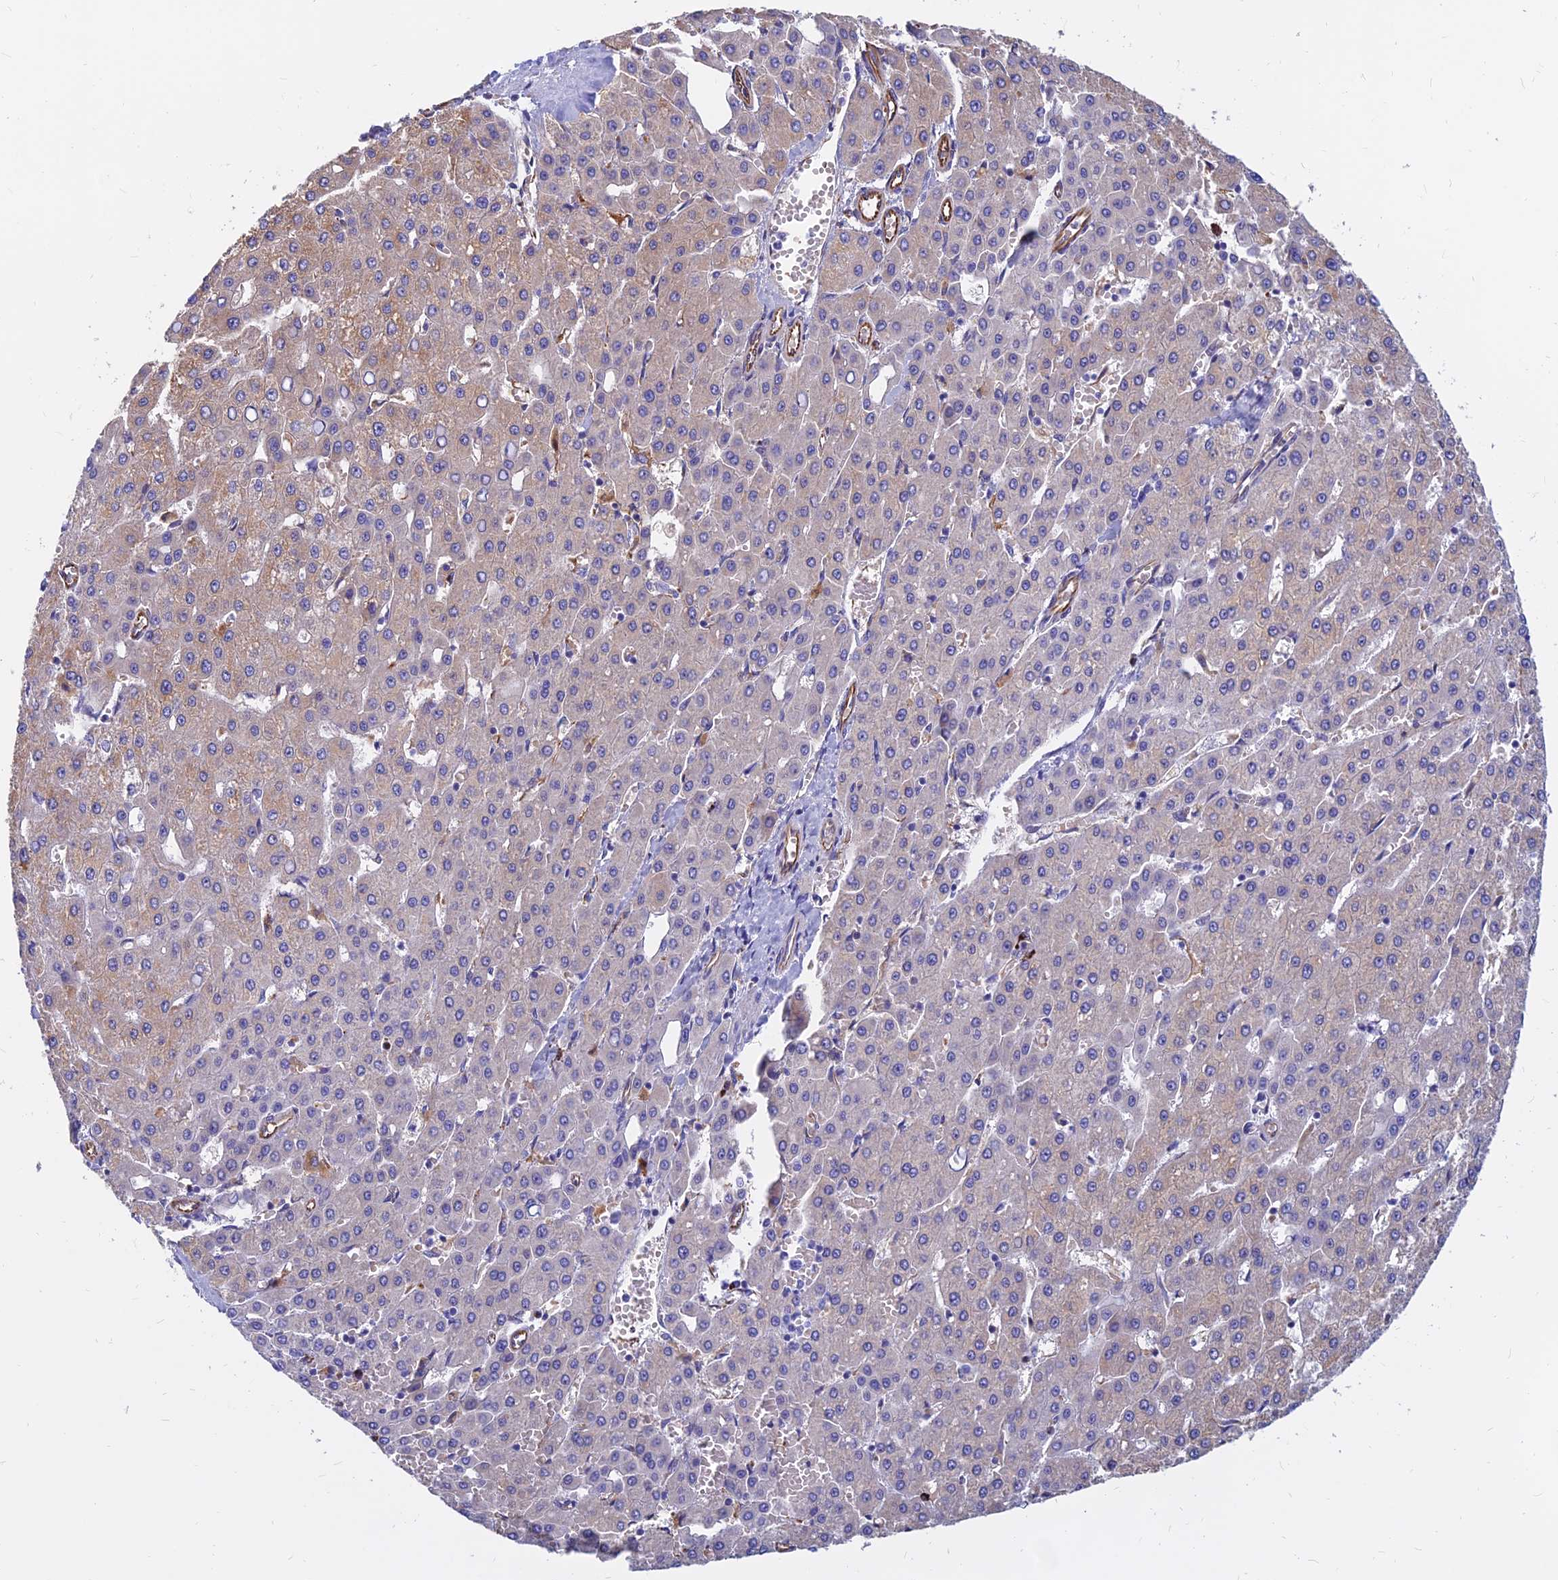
{"staining": {"intensity": "weak", "quantity": "<25%", "location": "cytoplasmic/membranous"}, "tissue": "liver cancer", "cell_type": "Tumor cells", "image_type": "cancer", "snomed": [{"axis": "morphology", "description": "Carcinoma, Hepatocellular, NOS"}, {"axis": "topography", "description": "Liver"}], "caption": "DAB (3,3'-diaminobenzidine) immunohistochemical staining of human liver cancer (hepatocellular carcinoma) displays no significant staining in tumor cells.", "gene": "CDK18", "patient": {"sex": "male", "age": 47}}